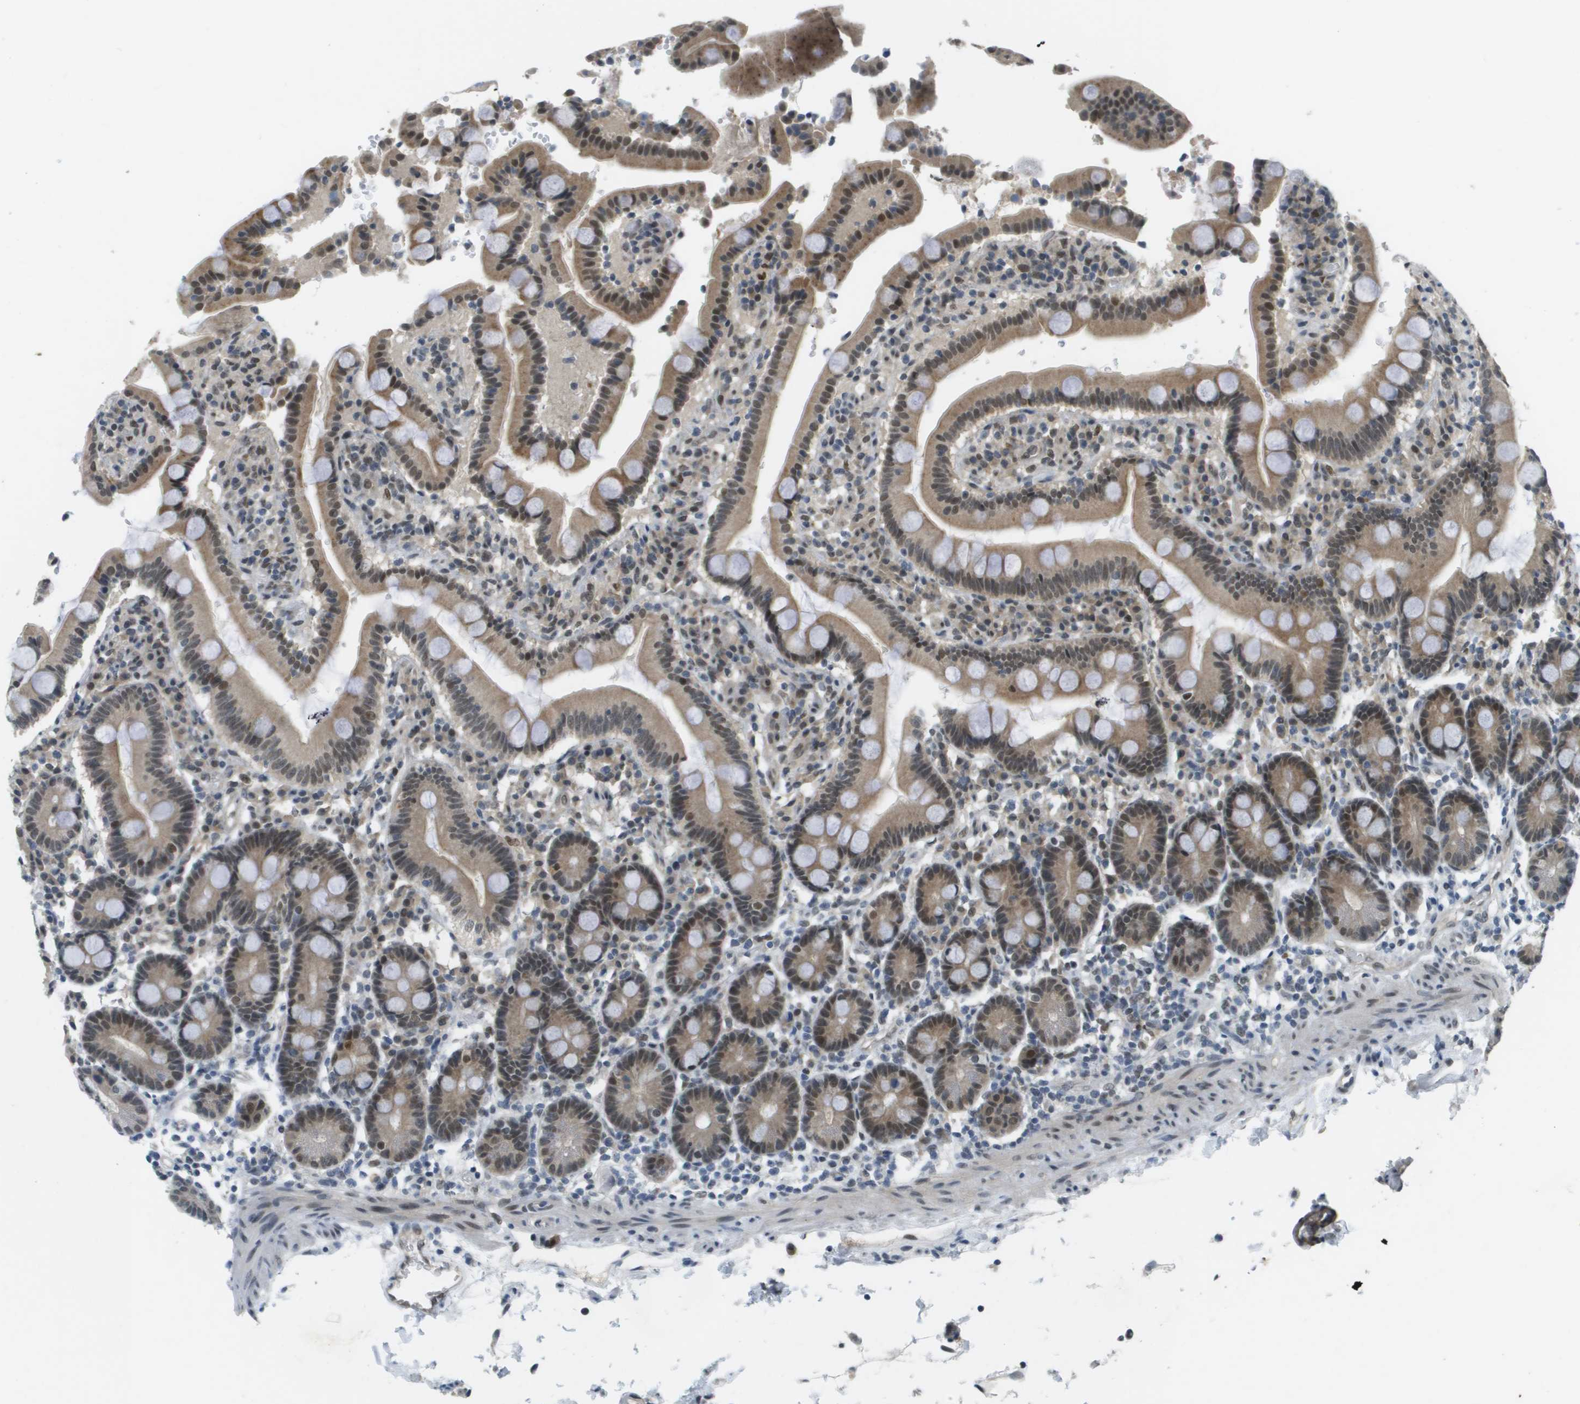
{"staining": {"intensity": "moderate", "quantity": ">75%", "location": "cytoplasmic/membranous,nuclear"}, "tissue": "duodenum", "cell_type": "Glandular cells", "image_type": "normal", "snomed": [{"axis": "morphology", "description": "Normal tissue, NOS"}, {"axis": "topography", "description": "Small intestine, NOS"}], "caption": "Normal duodenum shows moderate cytoplasmic/membranous,nuclear positivity in approximately >75% of glandular cells.", "gene": "ARID1B", "patient": {"sex": "female", "age": 71}}